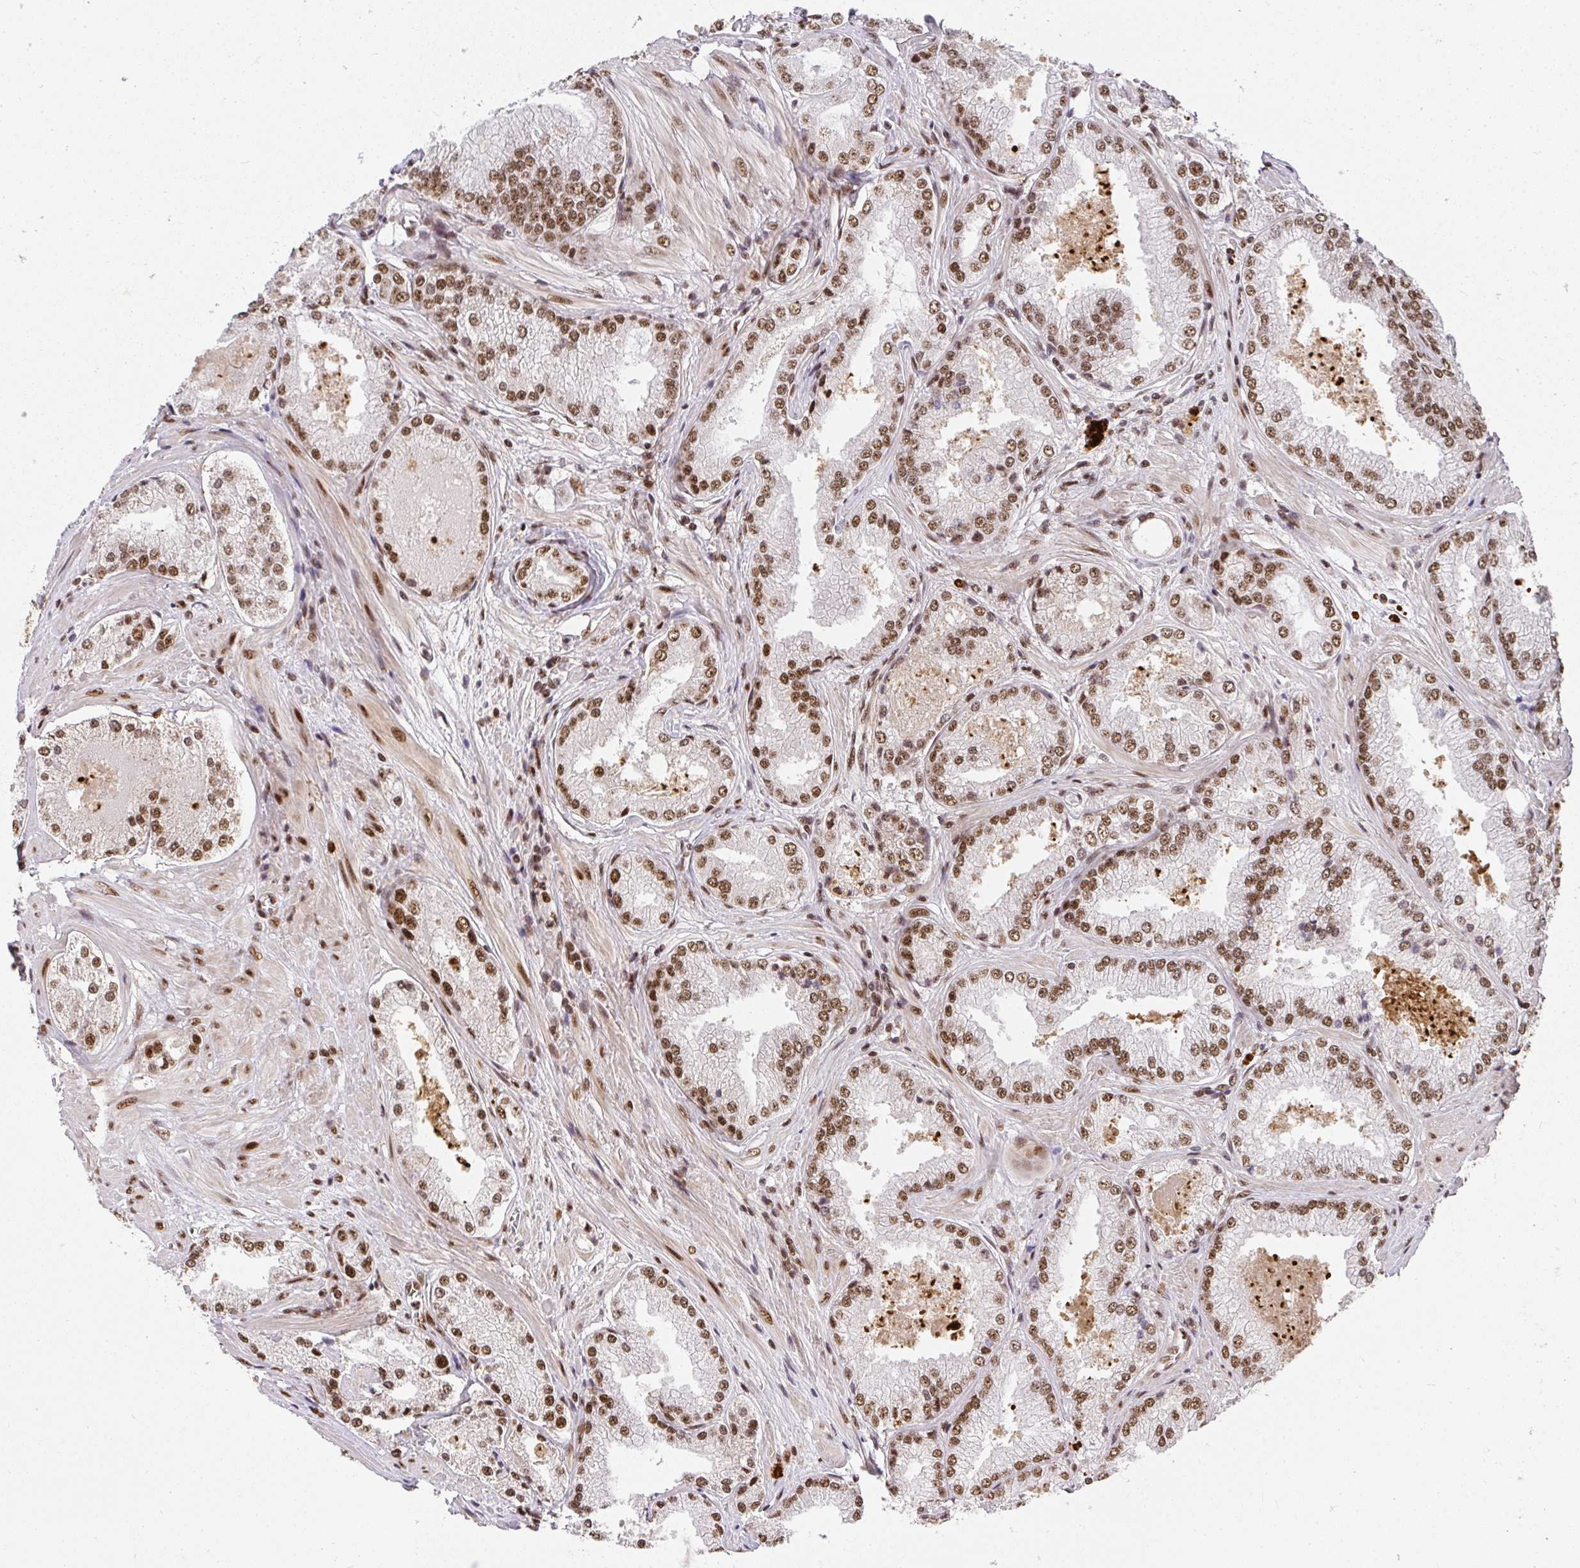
{"staining": {"intensity": "moderate", "quantity": ">75%", "location": "nuclear"}, "tissue": "prostate cancer", "cell_type": "Tumor cells", "image_type": "cancer", "snomed": [{"axis": "morphology", "description": "Adenocarcinoma, Low grade"}, {"axis": "topography", "description": "Prostate"}], "caption": "High-power microscopy captured an immunohistochemistry micrograph of low-grade adenocarcinoma (prostate), revealing moderate nuclear staining in approximately >75% of tumor cells.", "gene": "U2AF1", "patient": {"sex": "male", "age": 68}}